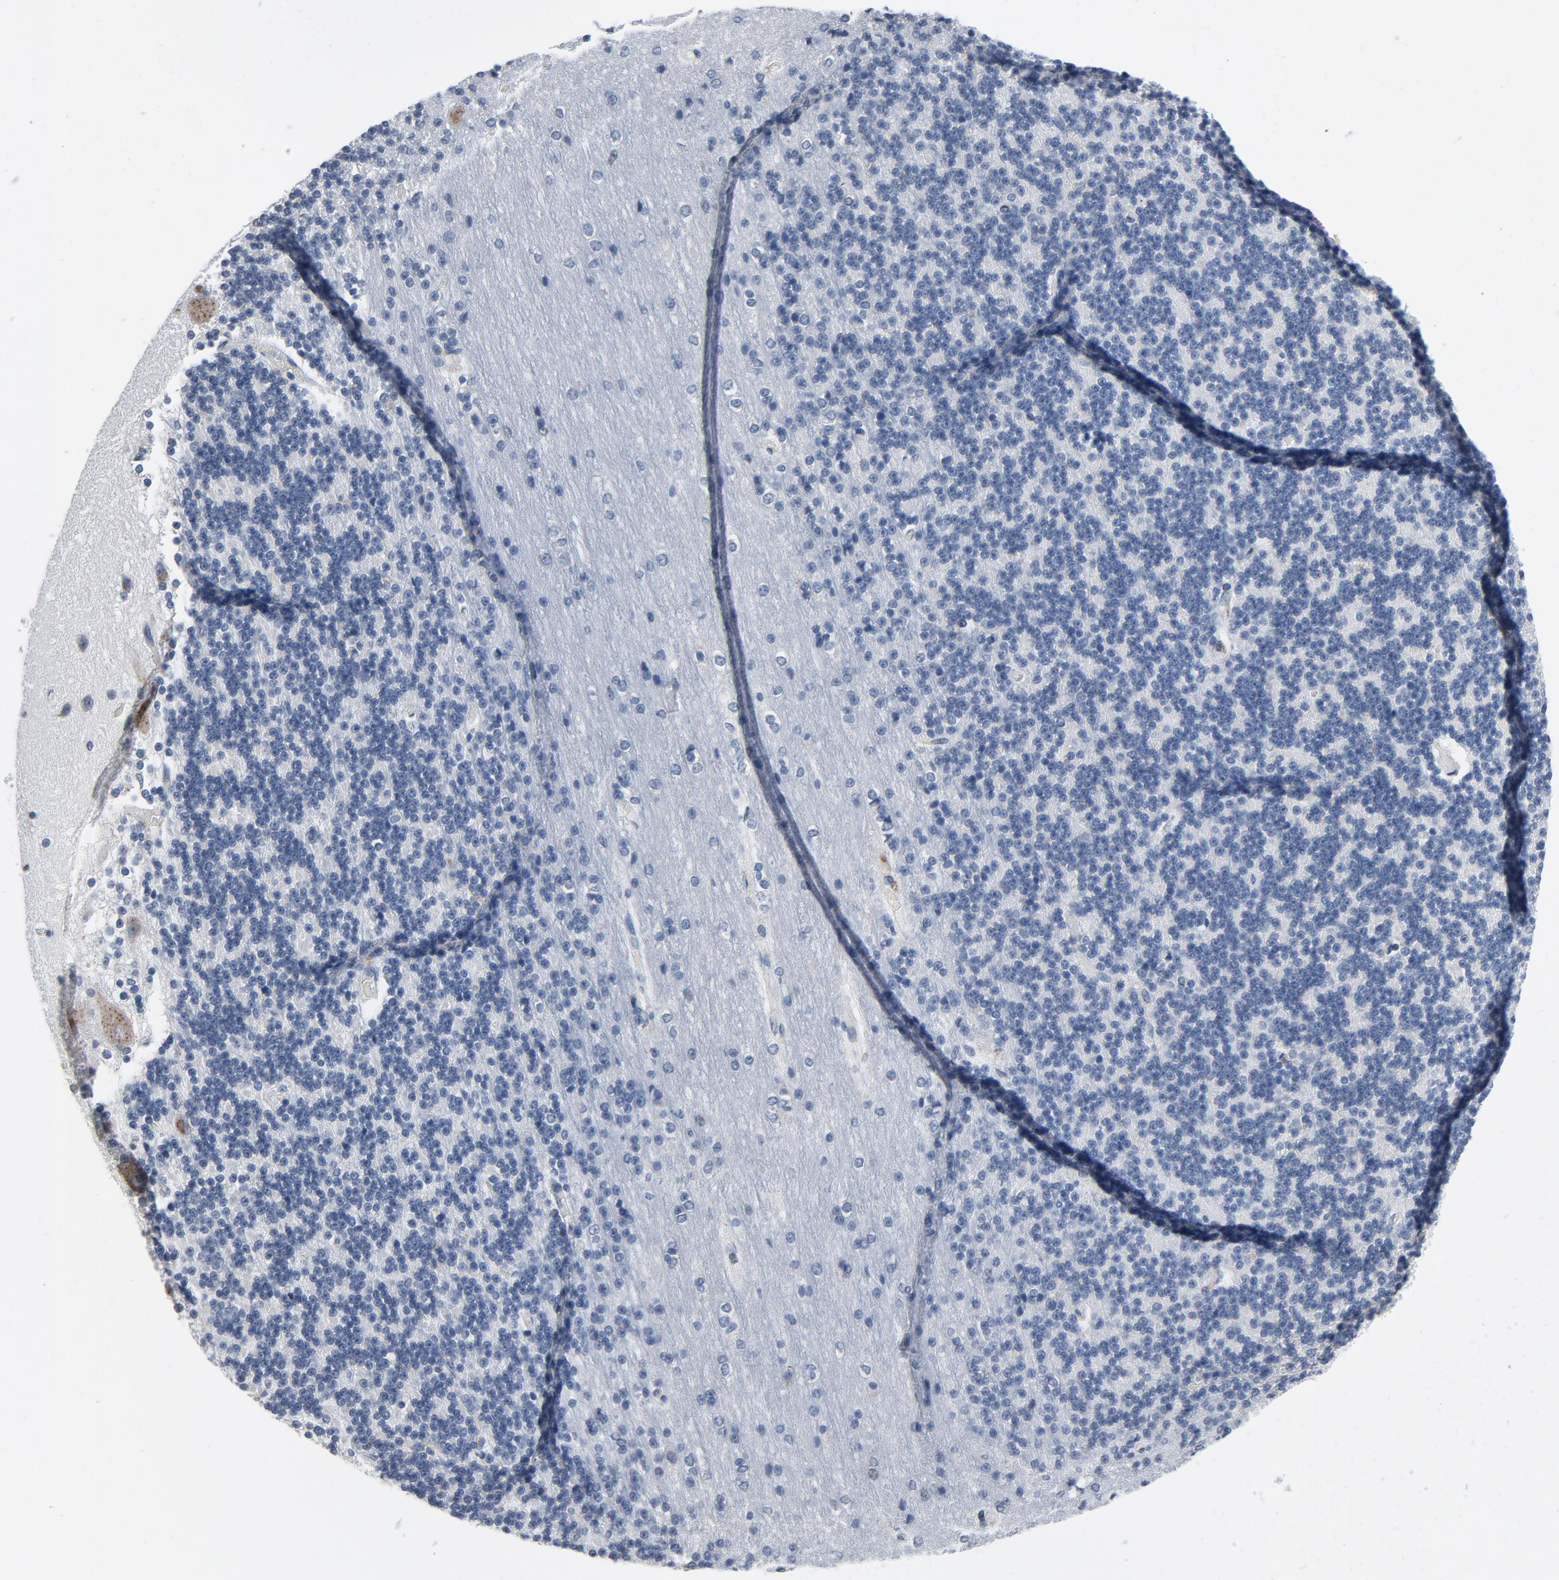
{"staining": {"intensity": "negative", "quantity": "none", "location": "none"}, "tissue": "cerebellum", "cell_type": "Cells in granular layer", "image_type": "normal", "snomed": [{"axis": "morphology", "description": "Normal tissue, NOS"}, {"axis": "topography", "description": "Cerebellum"}], "caption": "Protein analysis of normal cerebellum shows no significant staining in cells in granular layer.", "gene": "YIPF6", "patient": {"sex": "female", "age": 54}}